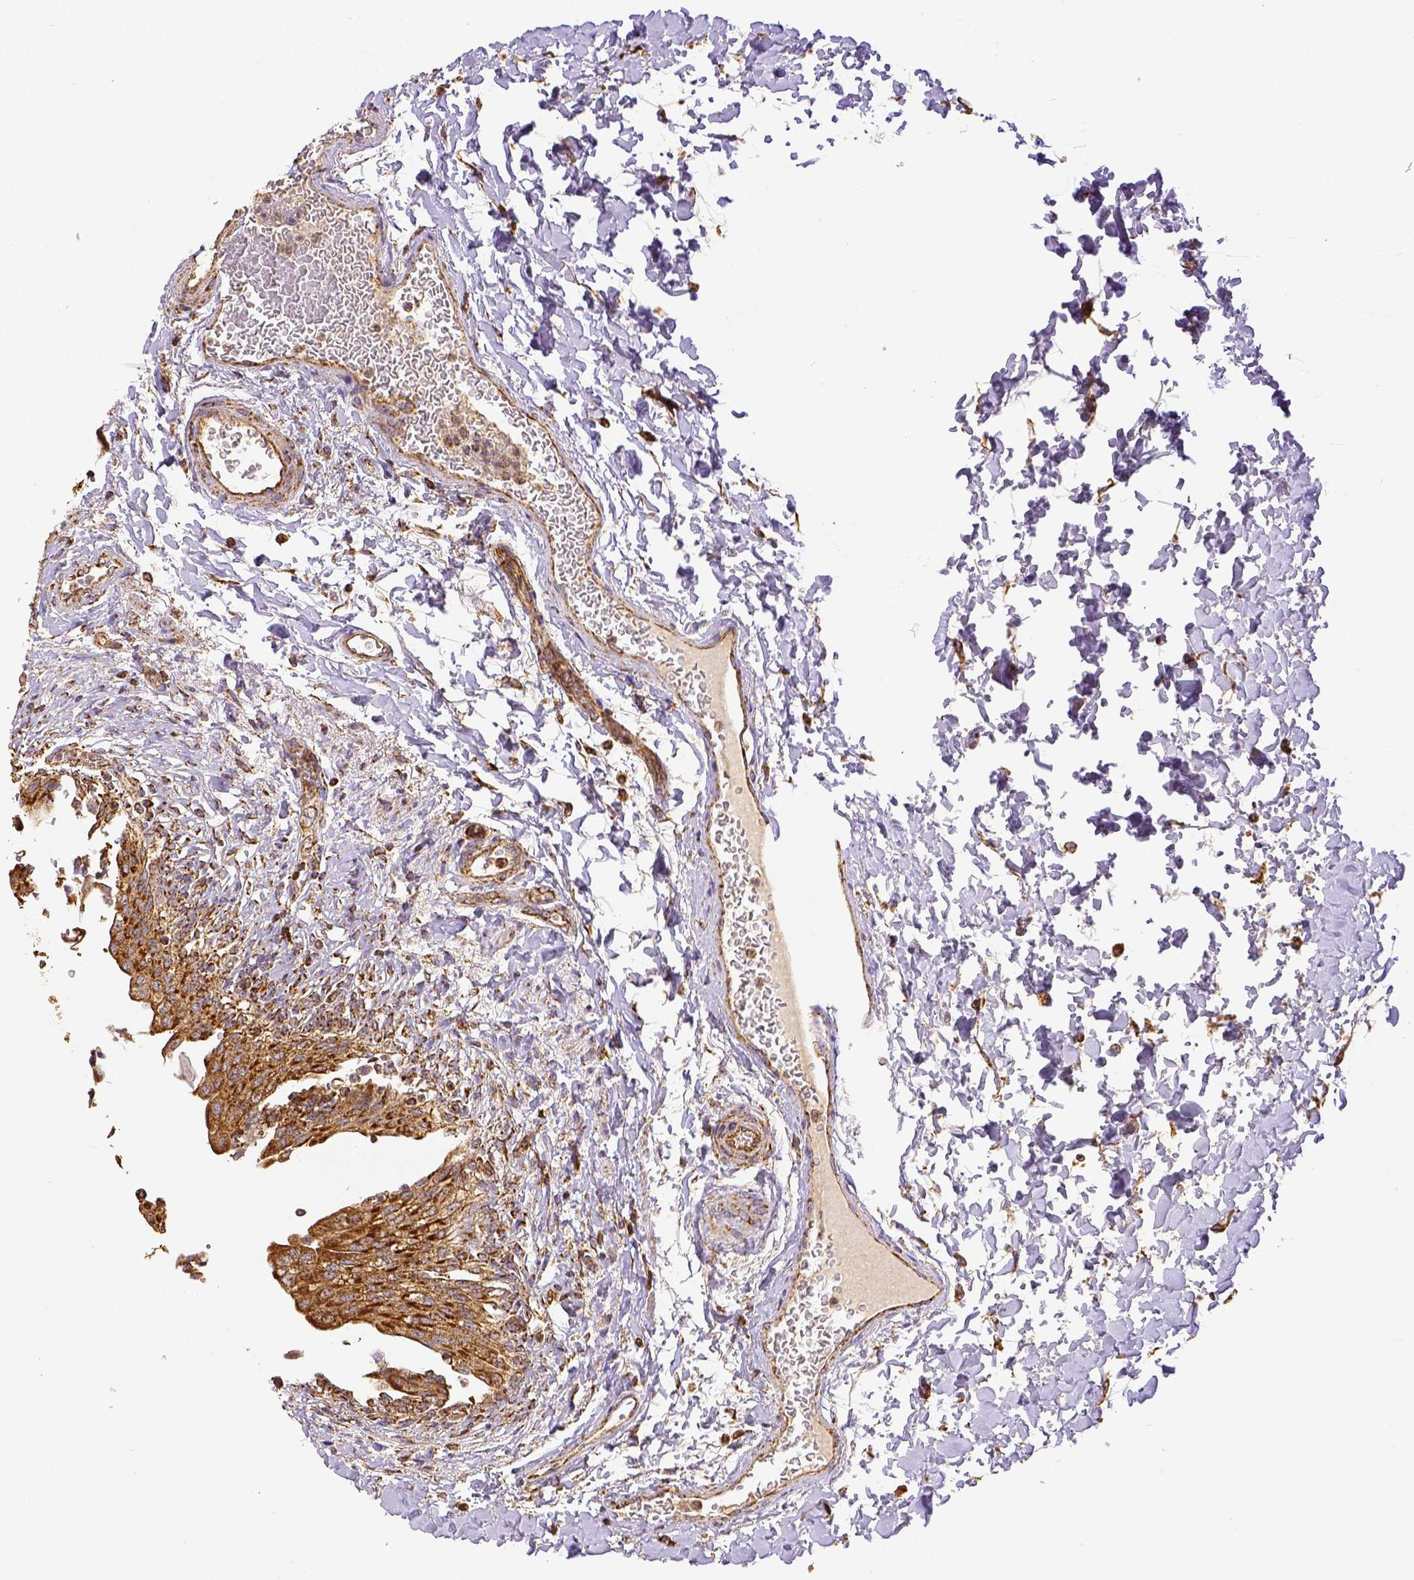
{"staining": {"intensity": "moderate", "quantity": ">75%", "location": "cytoplasmic/membranous"}, "tissue": "urinary bladder", "cell_type": "Urothelial cells", "image_type": "normal", "snomed": [{"axis": "morphology", "description": "Normal tissue, NOS"}, {"axis": "topography", "description": "Urinary bladder"}, {"axis": "topography", "description": "Peripheral nerve tissue"}], "caption": "Urothelial cells demonstrate medium levels of moderate cytoplasmic/membranous expression in approximately >75% of cells in unremarkable human urinary bladder.", "gene": "SDHB", "patient": {"sex": "female", "age": 60}}